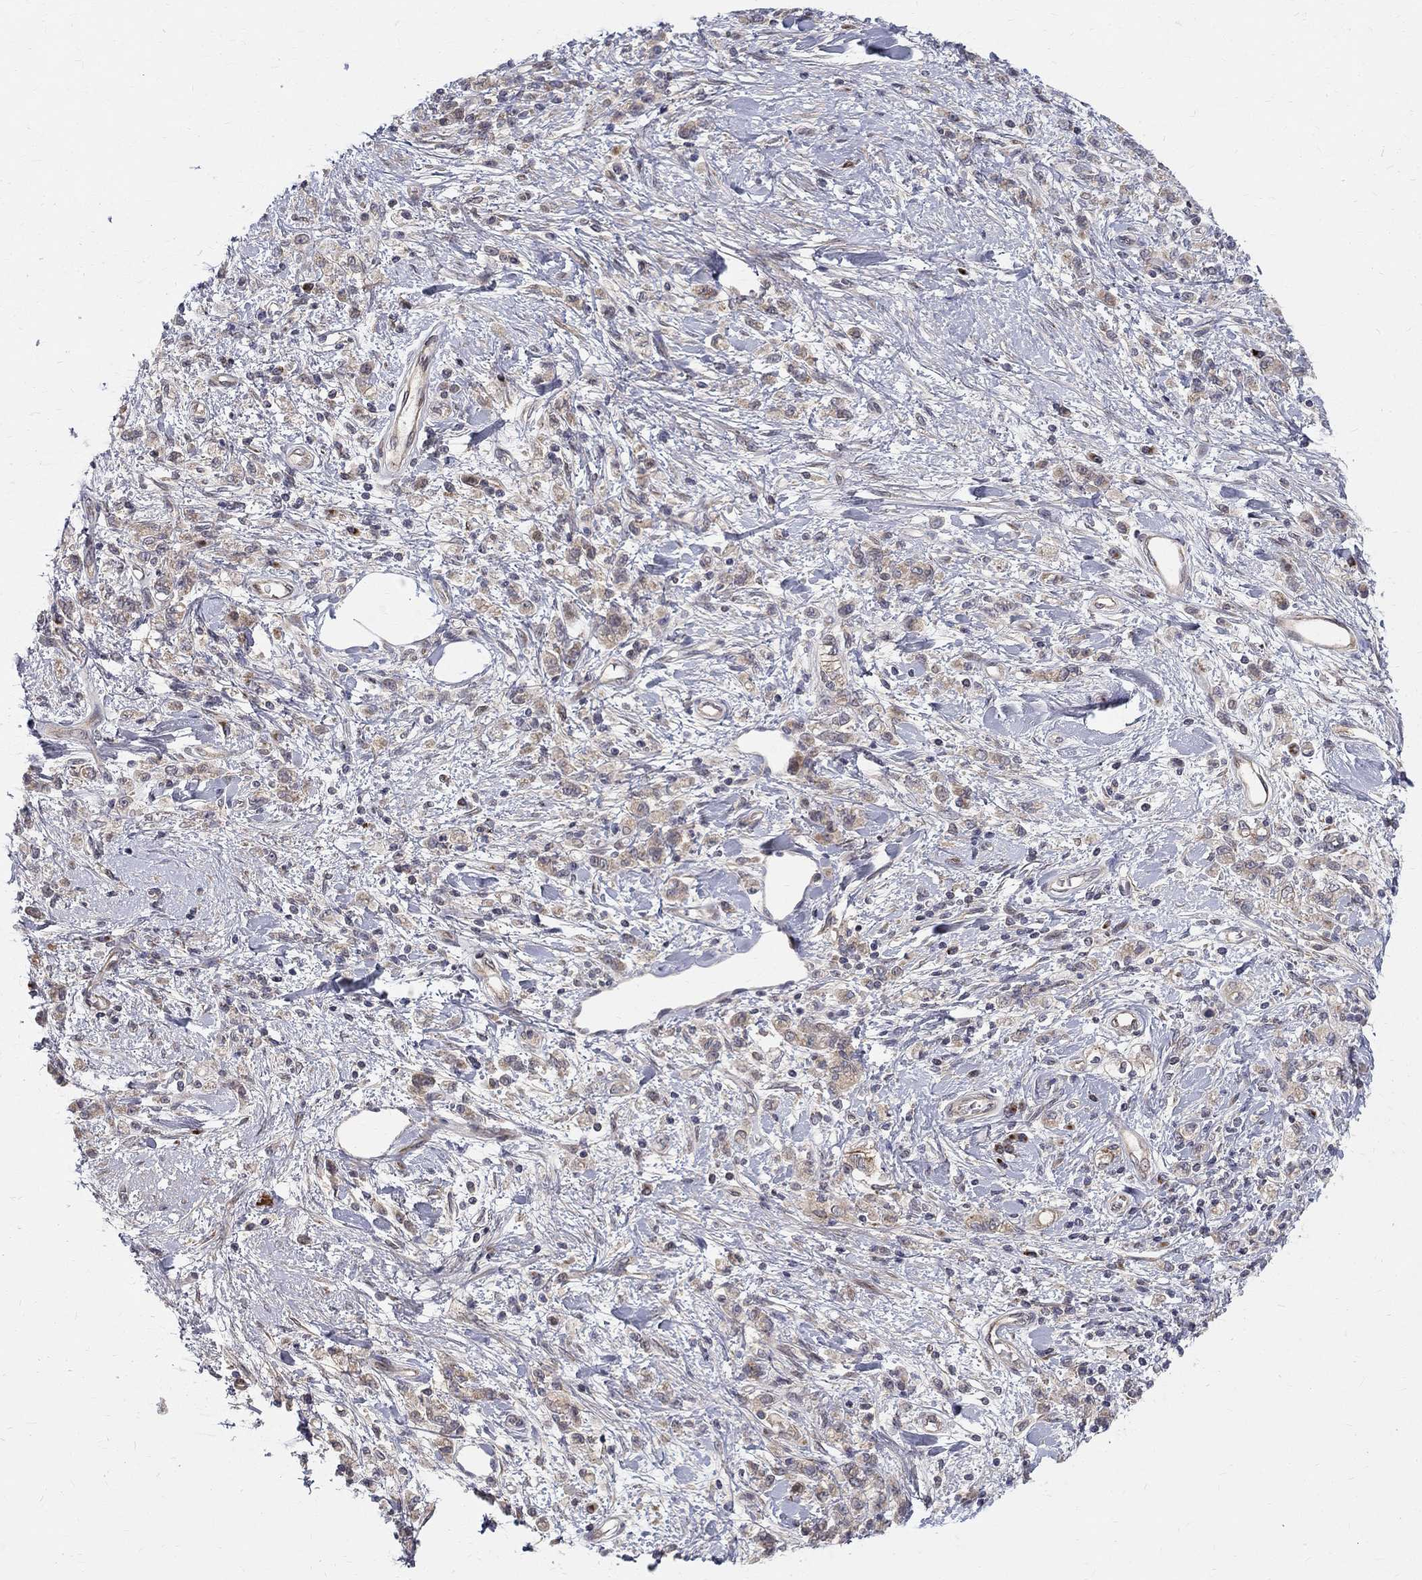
{"staining": {"intensity": "weak", "quantity": "25%-75%", "location": "cytoplasmic/membranous"}, "tissue": "stomach cancer", "cell_type": "Tumor cells", "image_type": "cancer", "snomed": [{"axis": "morphology", "description": "Adenocarcinoma, NOS"}, {"axis": "topography", "description": "Stomach"}], "caption": "Immunohistochemical staining of adenocarcinoma (stomach) displays low levels of weak cytoplasmic/membranous staining in approximately 25%-75% of tumor cells.", "gene": "WDR19", "patient": {"sex": "male", "age": 77}}